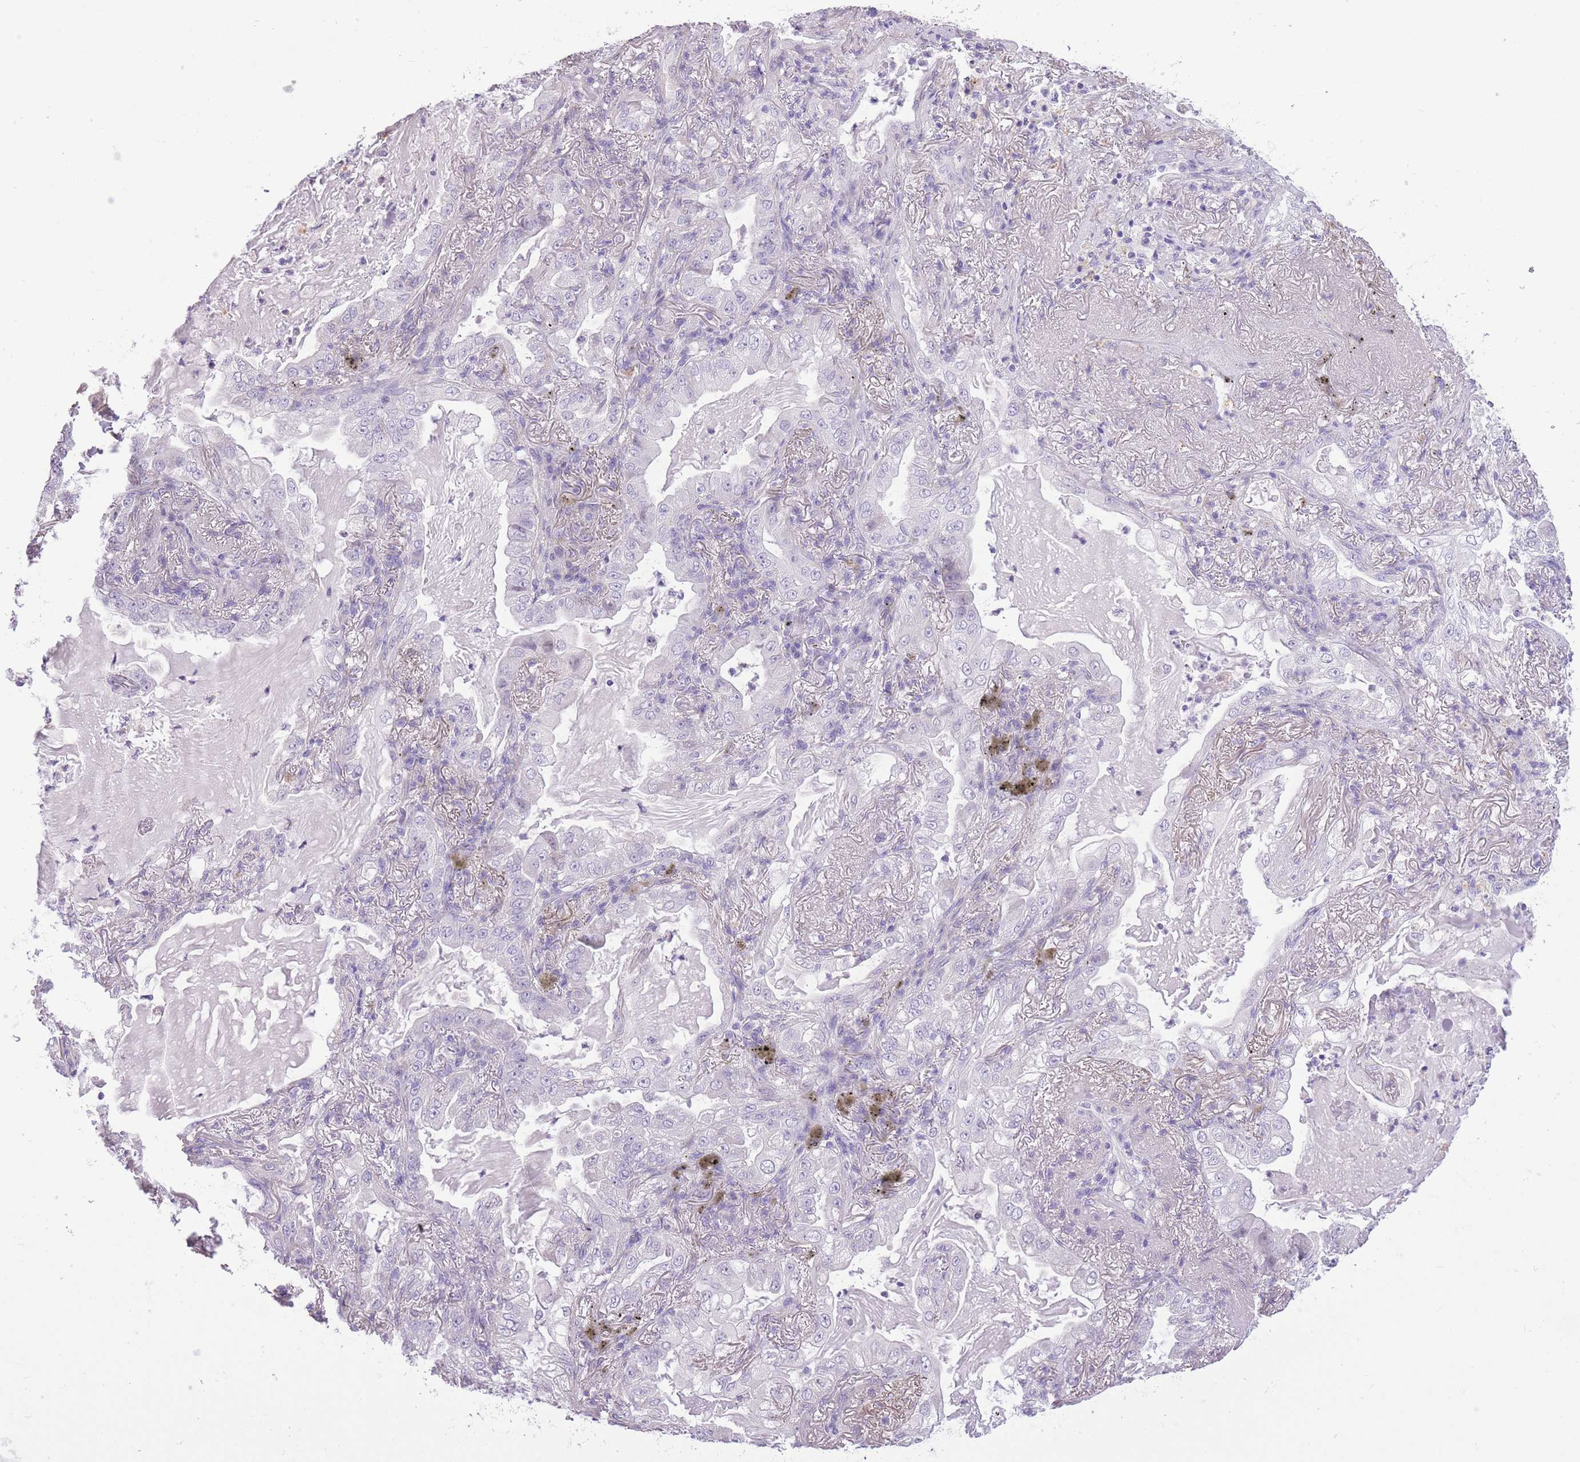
{"staining": {"intensity": "negative", "quantity": "none", "location": "none"}, "tissue": "lung cancer", "cell_type": "Tumor cells", "image_type": "cancer", "snomed": [{"axis": "morphology", "description": "Adenocarcinoma, NOS"}, {"axis": "topography", "description": "Lung"}], "caption": "This is an IHC micrograph of human lung cancer. There is no positivity in tumor cells.", "gene": "WDR70", "patient": {"sex": "female", "age": 73}}